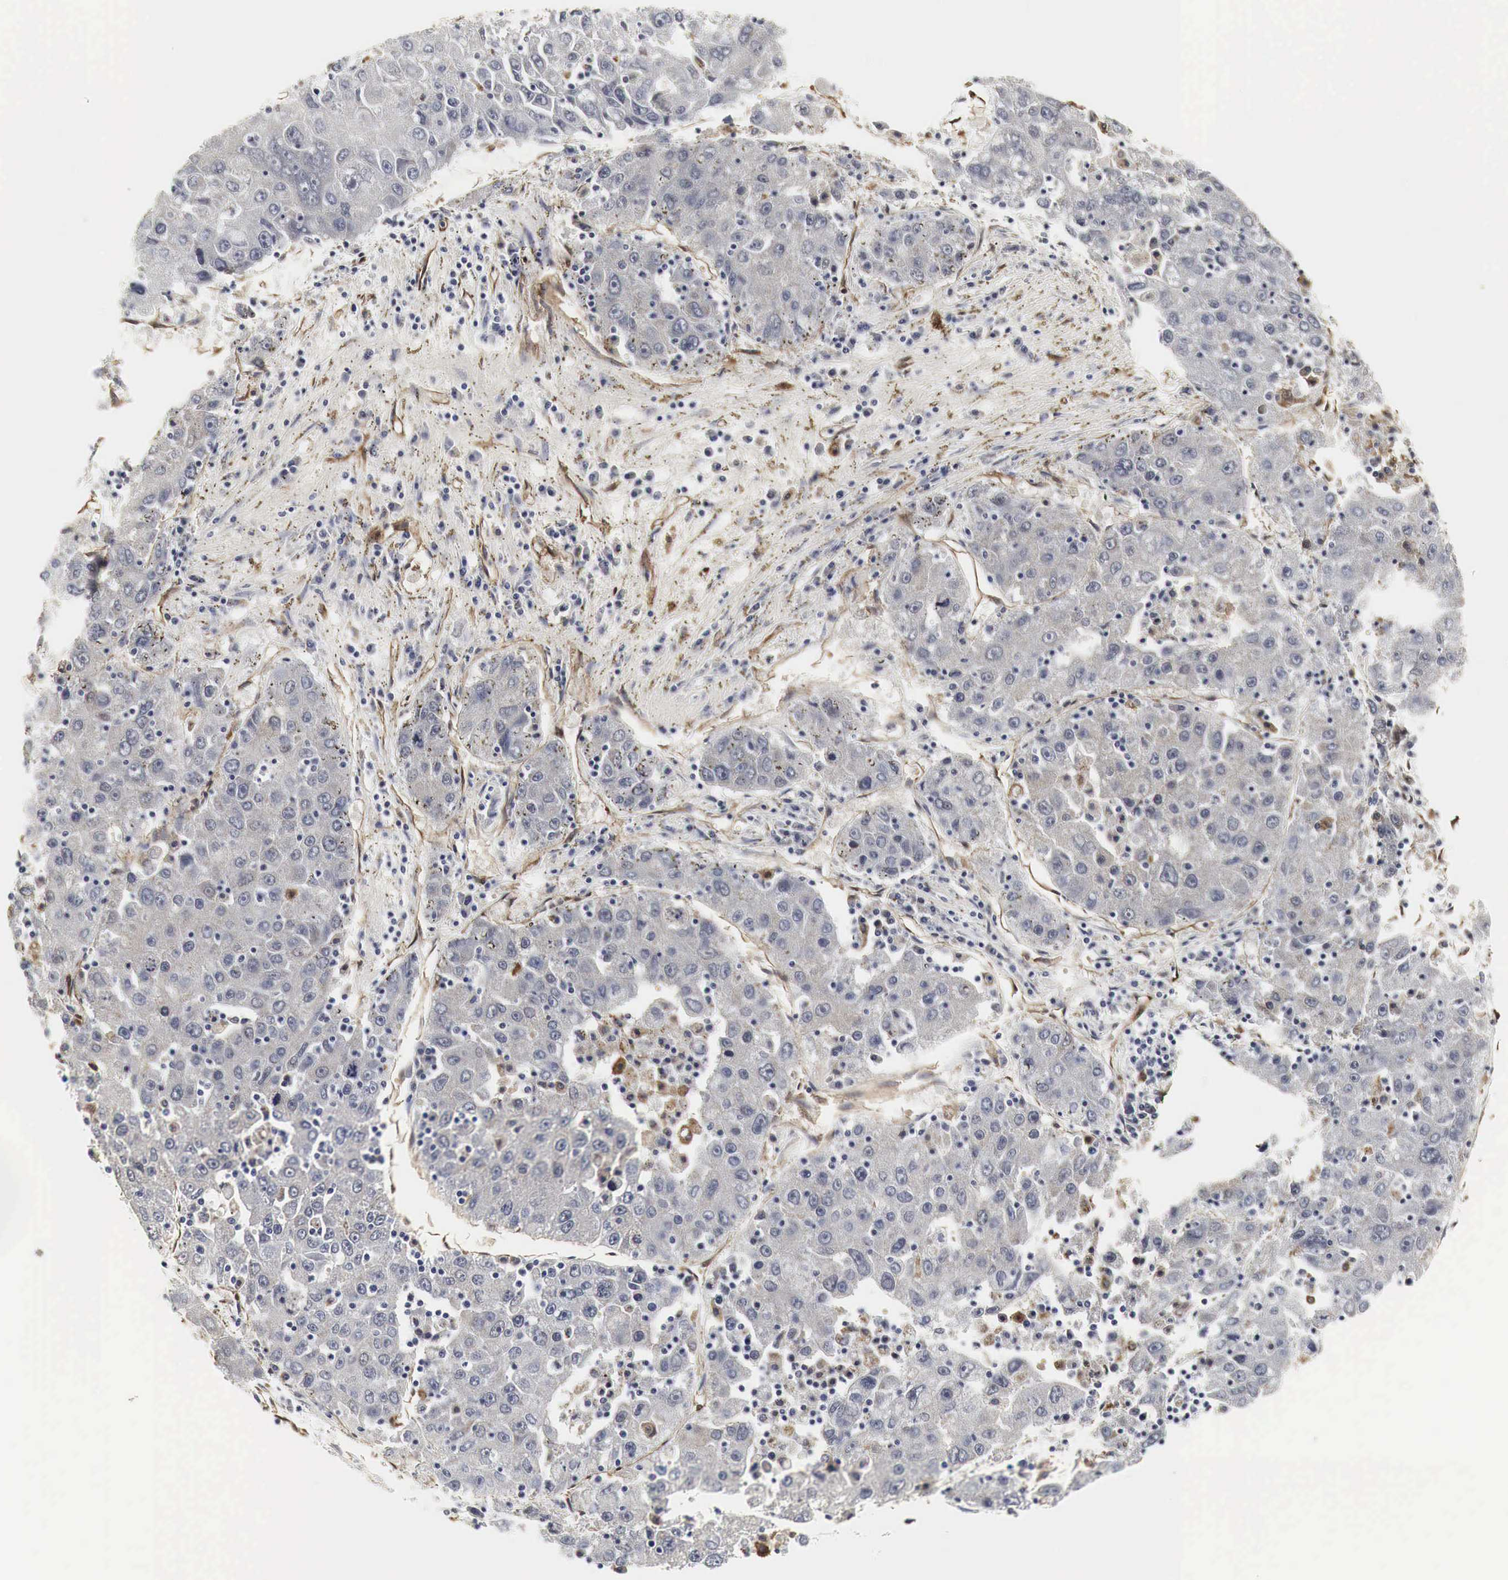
{"staining": {"intensity": "negative", "quantity": "none", "location": "none"}, "tissue": "liver cancer", "cell_type": "Tumor cells", "image_type": "cancer", "snomed": [{"axis": "morphology", "description": "Carcinoma, Hepatocellular, NOS"}, {"axis": "topography", "description": "Liver"}], "caption": "This is an immunohistochemistry (IHC) histopathology image of human hepatocellular carcinoma (liver). There is no expression in tumor cells.", "gene": "SPIN1", "patient": {"sex": "male", "age": 49}}